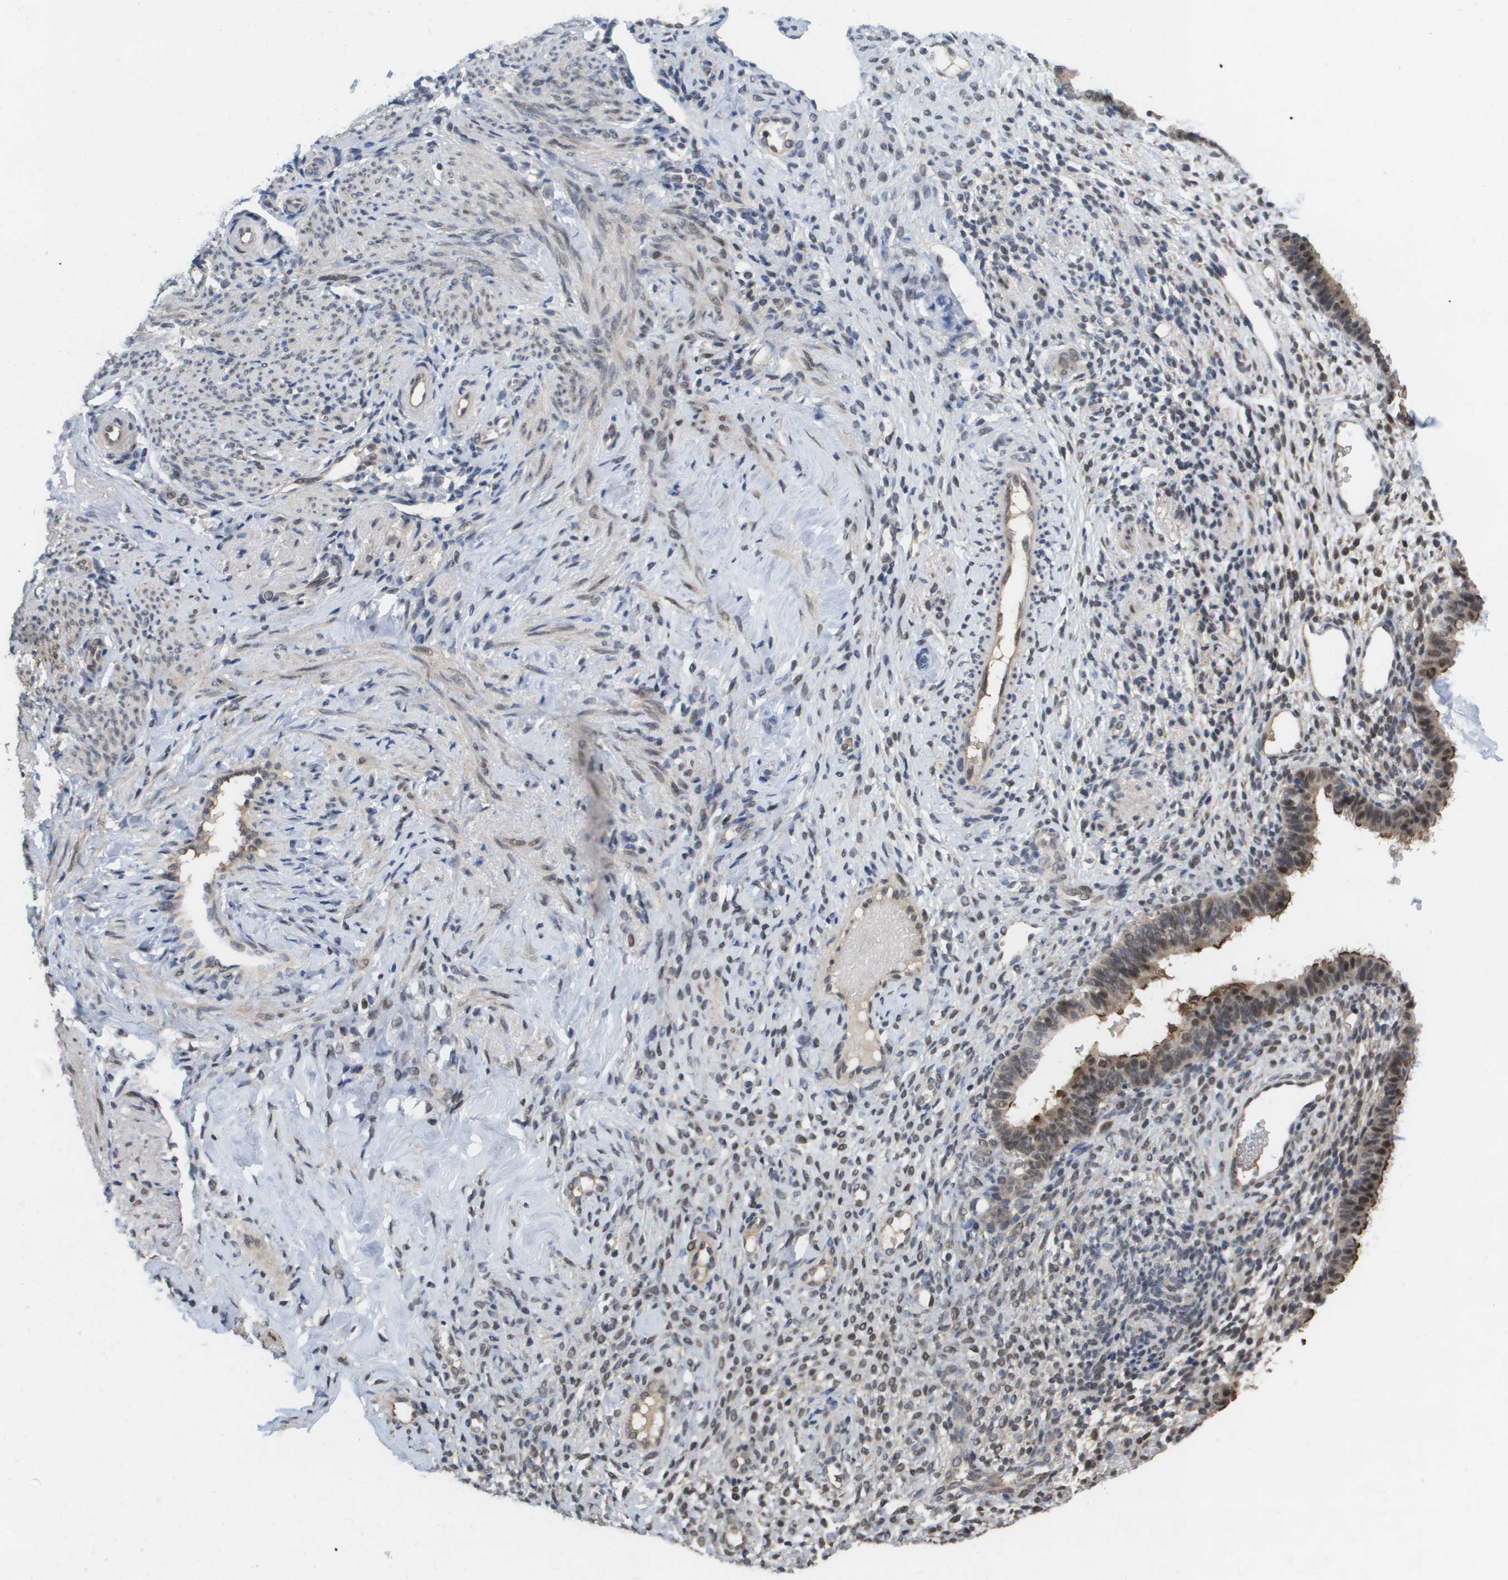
{"staining": {"intensity": "weak", "quantity": "<25%", "location": "nuclear"}, "tissue": "endometrium", "cell_type": "Cells in endometrial stroma", "image_type": "normal", "snomed": [{"axis": "morphology", "description": "Normal tissue, NOS"}, {"axis": "topography", "description": "Endometrium"}], "caption": "Photomicrograph shows no protein expression in cells in endometrial stroma of normal endometrium. (DAB IHC visualized using brightfield microscopy, high magnification).", "gene": "AMBRA1", "patient": {"sex": "female", "age": 61}}